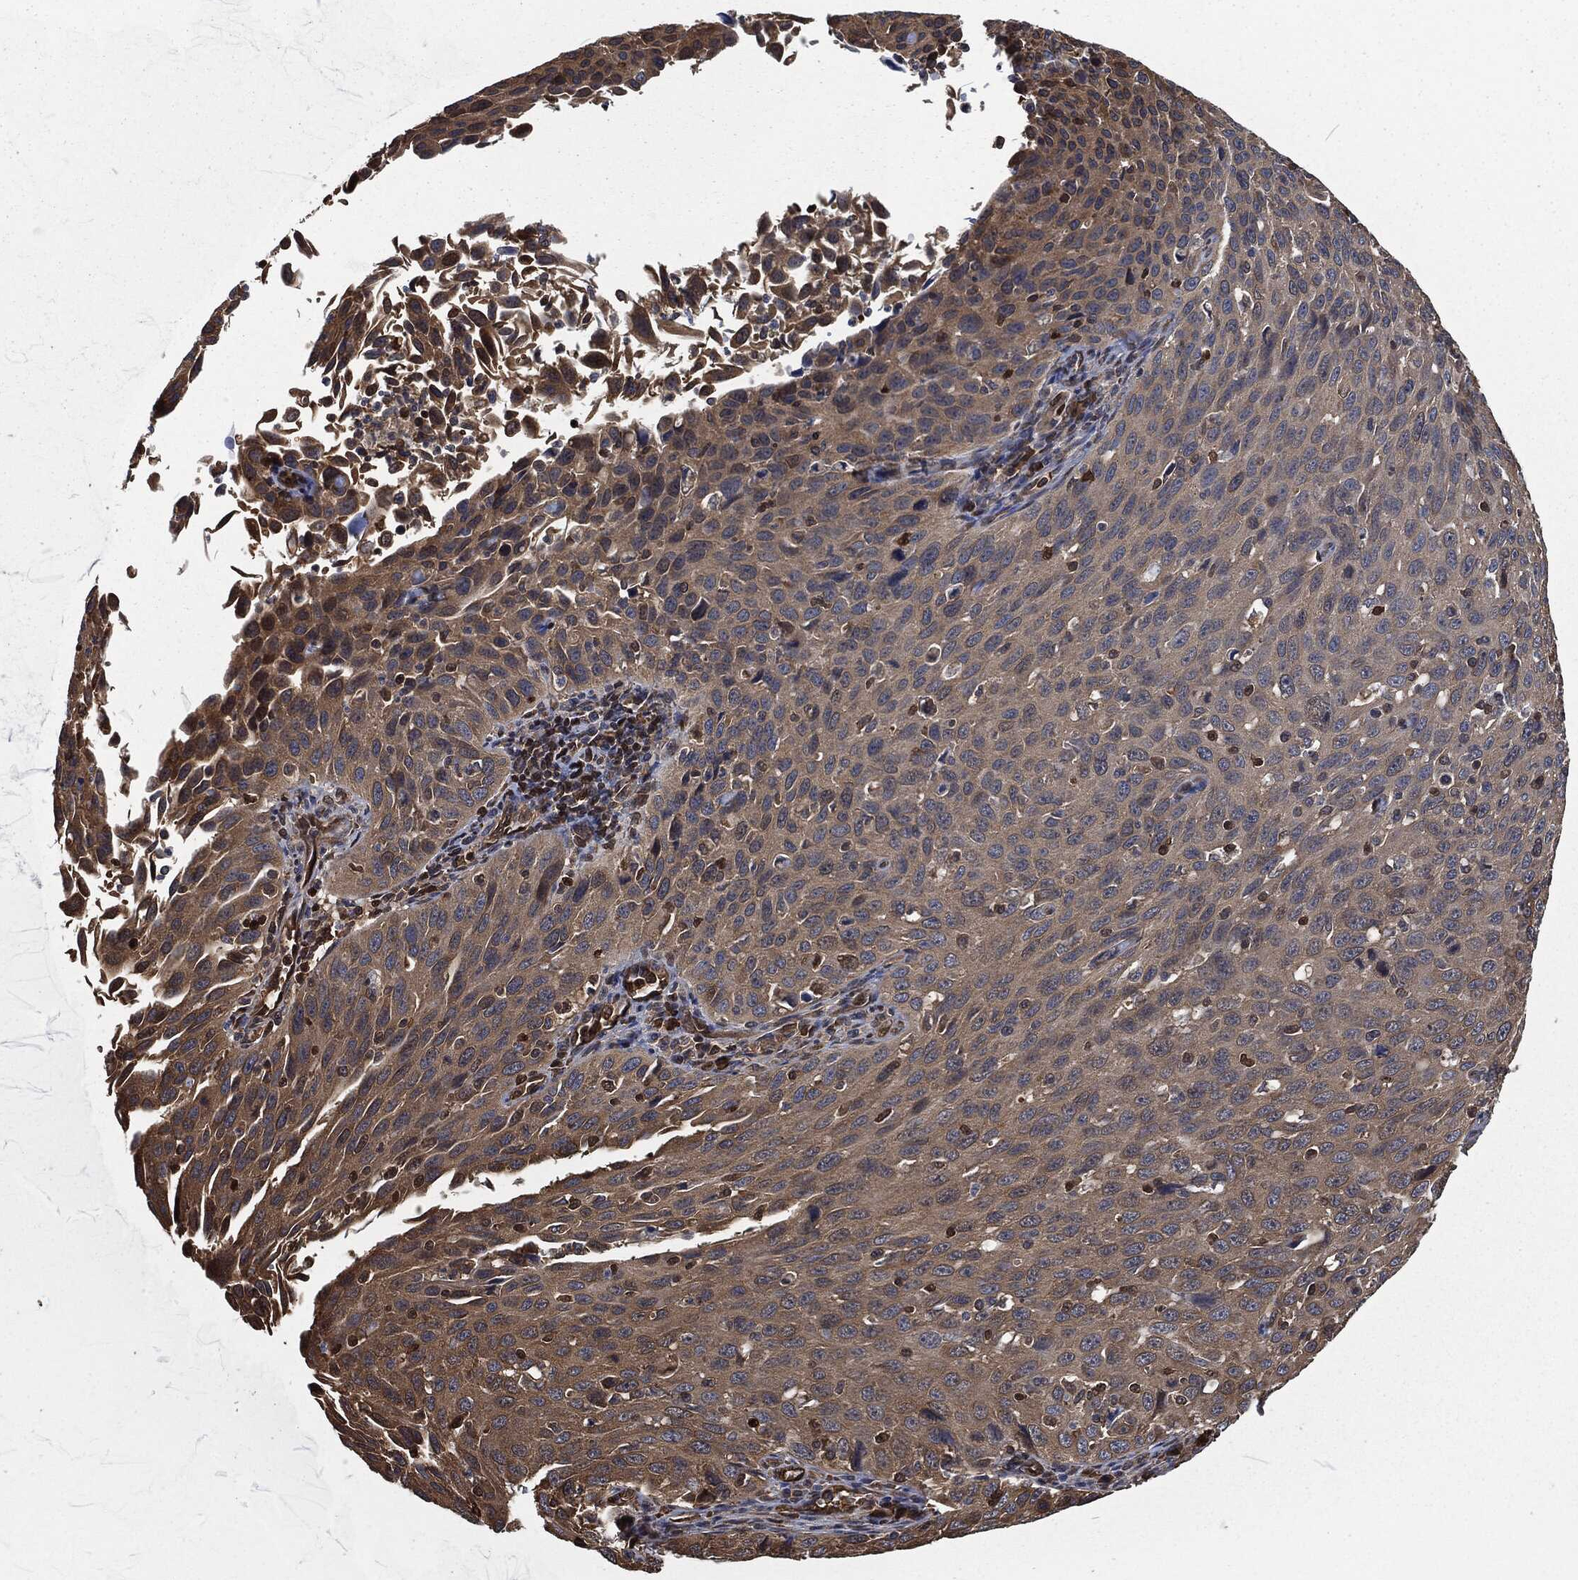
{"staining": {"intensity": "moderate", "quantity": "<25%", "location": "cytoplasmic/membranous"}, "tissue": "cervical cancer", "cell_type": "Tumor cells", "image_type": "cancer", "snomed": [{"axis": "morphology", "description": "Squamous cell carcinoma, NOS"}, {"axis": "topography", "description": "Cervix"}], "caption": "A low amount of moderate cytoplasmic/membranous staining is seen in approximately <25% of tumor cells in squamous cell carcinoma (cervical) tissue.", "gene": "PRDX4", "patient": {"sex": "female", "age": 26}}